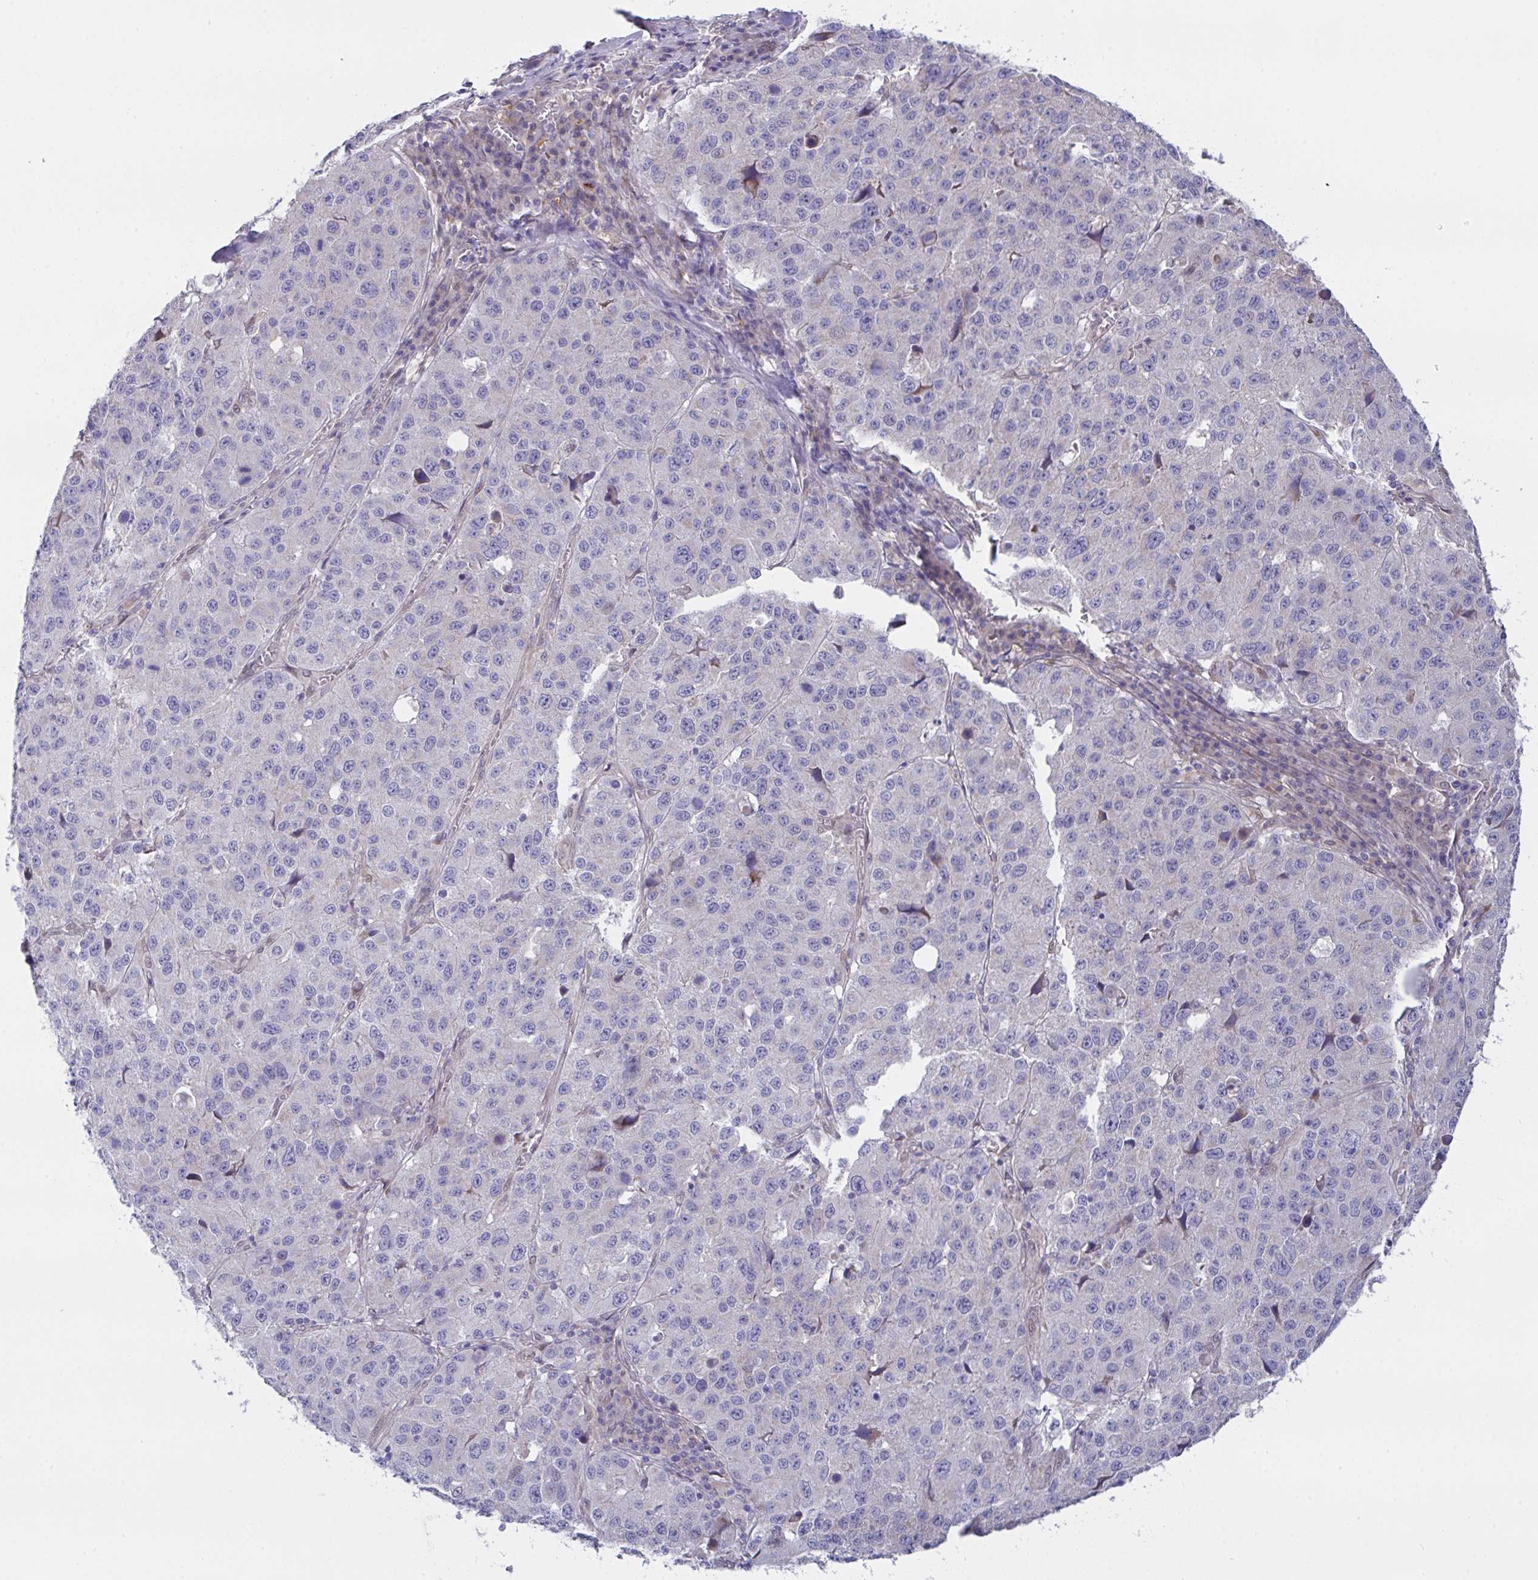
{"staining": {"intensity": "negative", "quantity": "none", "location": "none"}, "tissue": "stomach cancer", "cell_type": "Tumor cells", "image_type": "cancer", "snomed": [{"axis": "morphology", "description": "Adenocarcinoma, NOS"}, {"axis": "topography", "description": "Stomach"}], "caption": "A high-resolution histopathology image shows IHC staining of adenocarcinoma (stomach), which exhibits no significant positivity in tumor cells.", "gene": "L3HYPDH", "patient": {"sex": "male", "age": 71}}